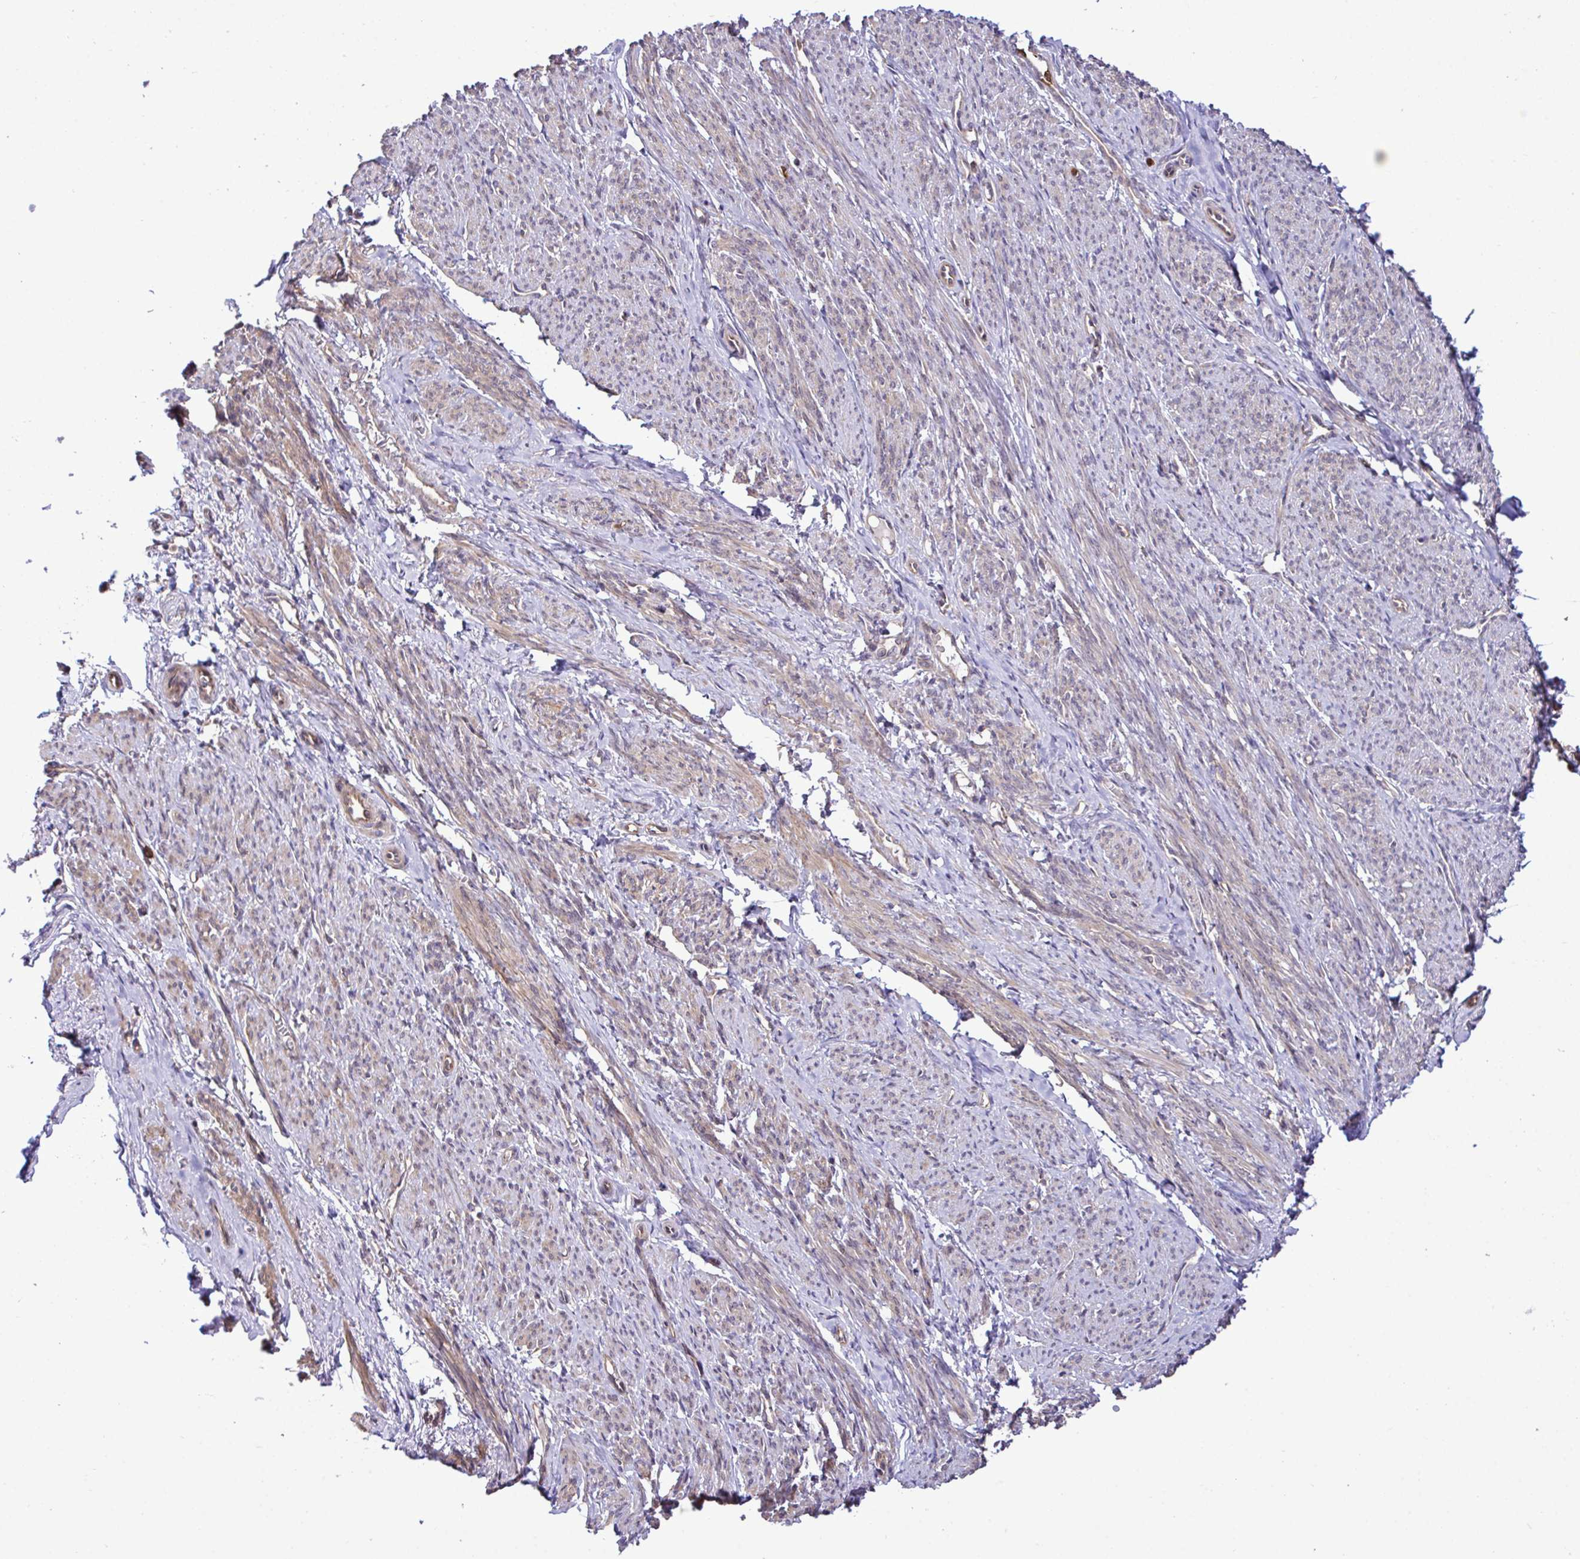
{"staining": {"intensity": "moderate", "quantity": "25%-75%", "location": "cytoplasmic/membranous,nuclear"}, "tissue": "smooth muscle", "cell_type": "Smooth muscle cells", "image_type": "normal", "snomed": [{"axis": "morphology", "description": "Normal tissue, NOS"}, {"axis": "topography", "description": "Smooth muscle"}], "caption": "Protein analysis of benign smooth muscle demonstrates moderate cytoplasmic/membranous,nuclear staining in about 25%-75% of smooth muscle cells. The staining is performed using DAB brown chromogen to label protein expression. The nuclei are counter-stained blue using hematoxylin.", "gene": "CMPK1", "patient": {"sex": "female", "age": 65}}